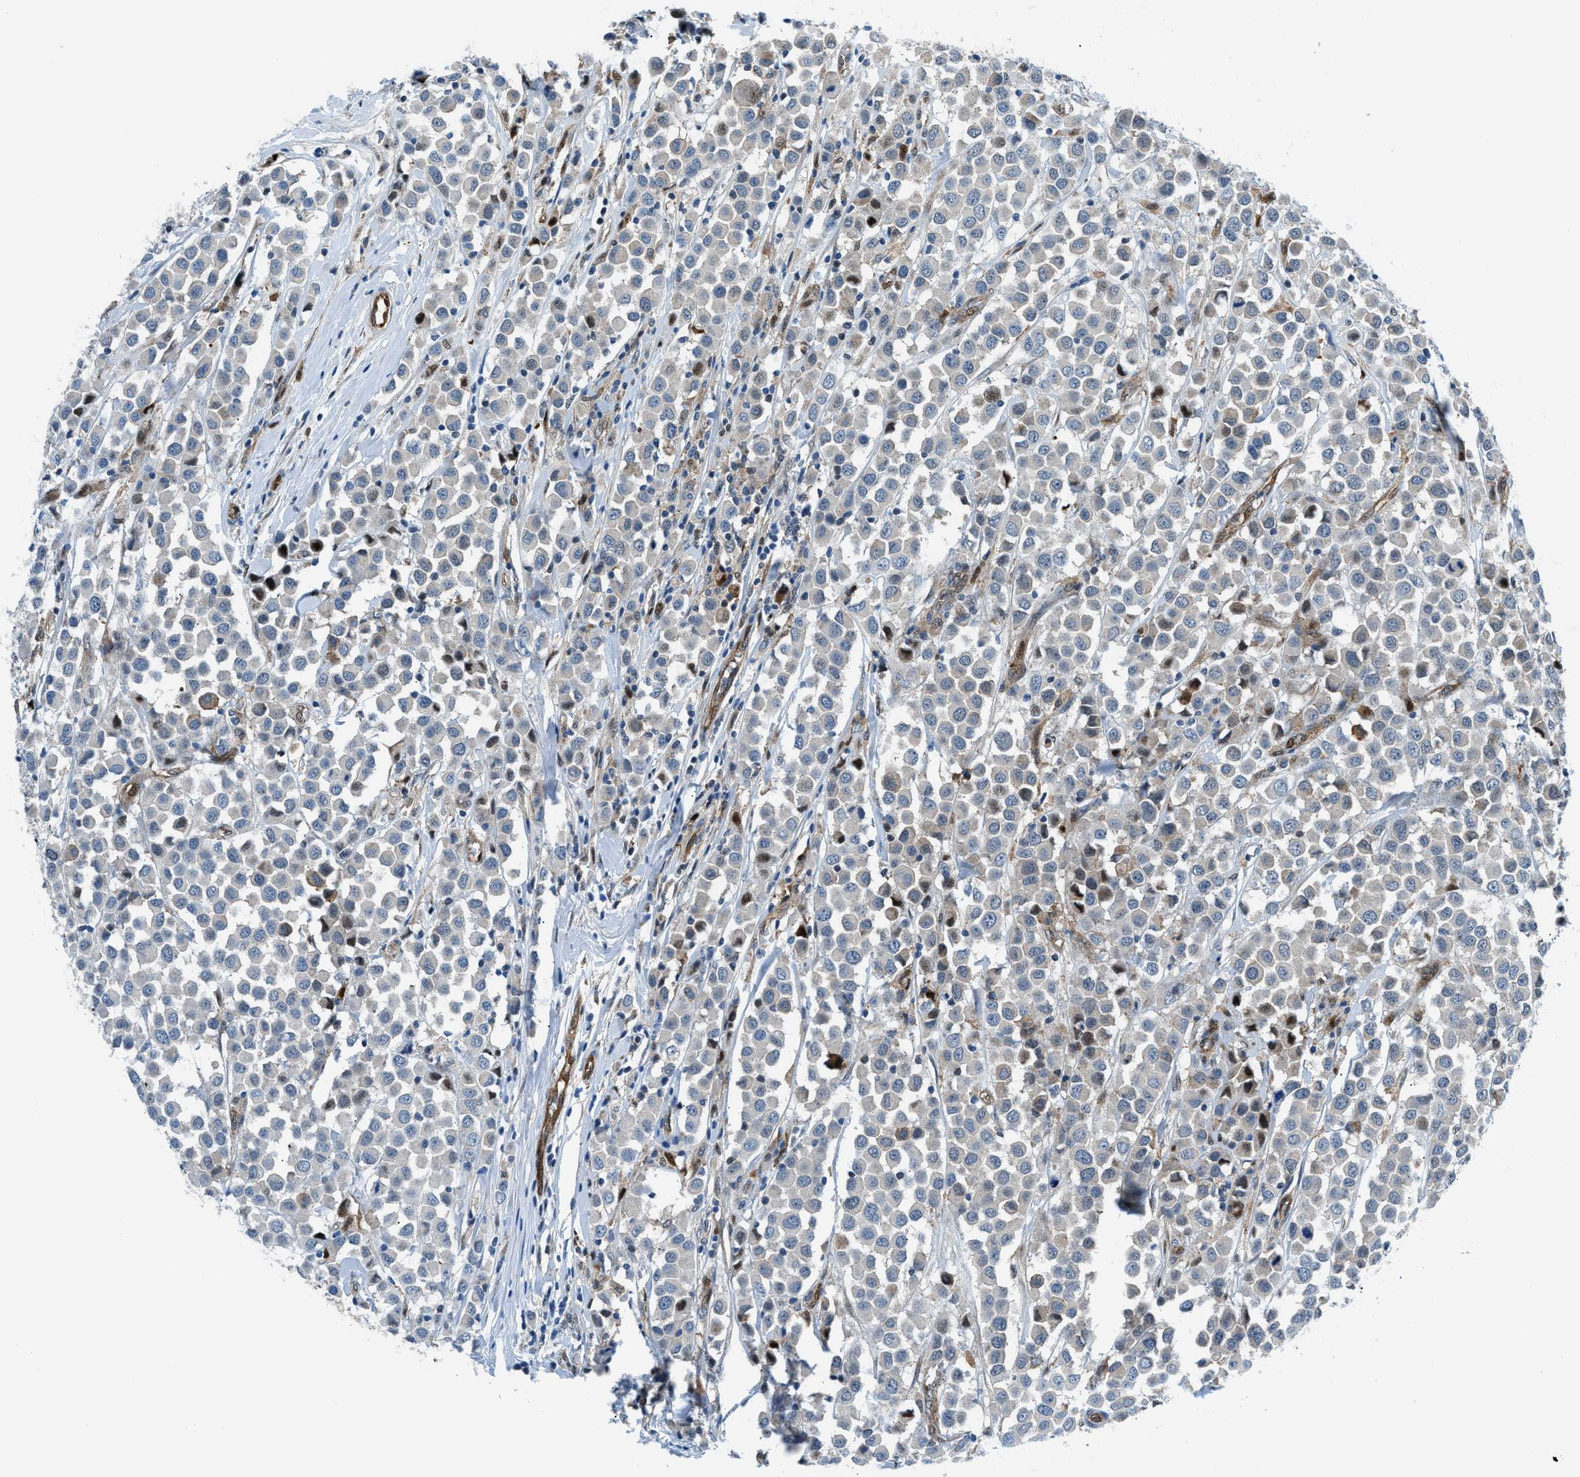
{"staining": {"intensity": "weak", "quantity": ">75%", "location": "cytoplasmic/membranous,nuclear"}, "tissue": "breast cancer", "cell_type": "Tumor cells", "image_type": "cancer", "snomed": [{"axis": "morphology", "description": "Duct carcinoma"}, {"axis": "topography", "description": "Breast"}], "caption": "Immunohistochemical staining of infiltrating ductal carcinoma (breast) demonstrates weak cytoplasmic/membranous and nuclear protein staining in about >75% of tumor cells. (brown staining indicates protein expression, while blue staining denotes nuclei).", "gene": "YWHAE", "patient": {"sex": "female", "age": 61}}